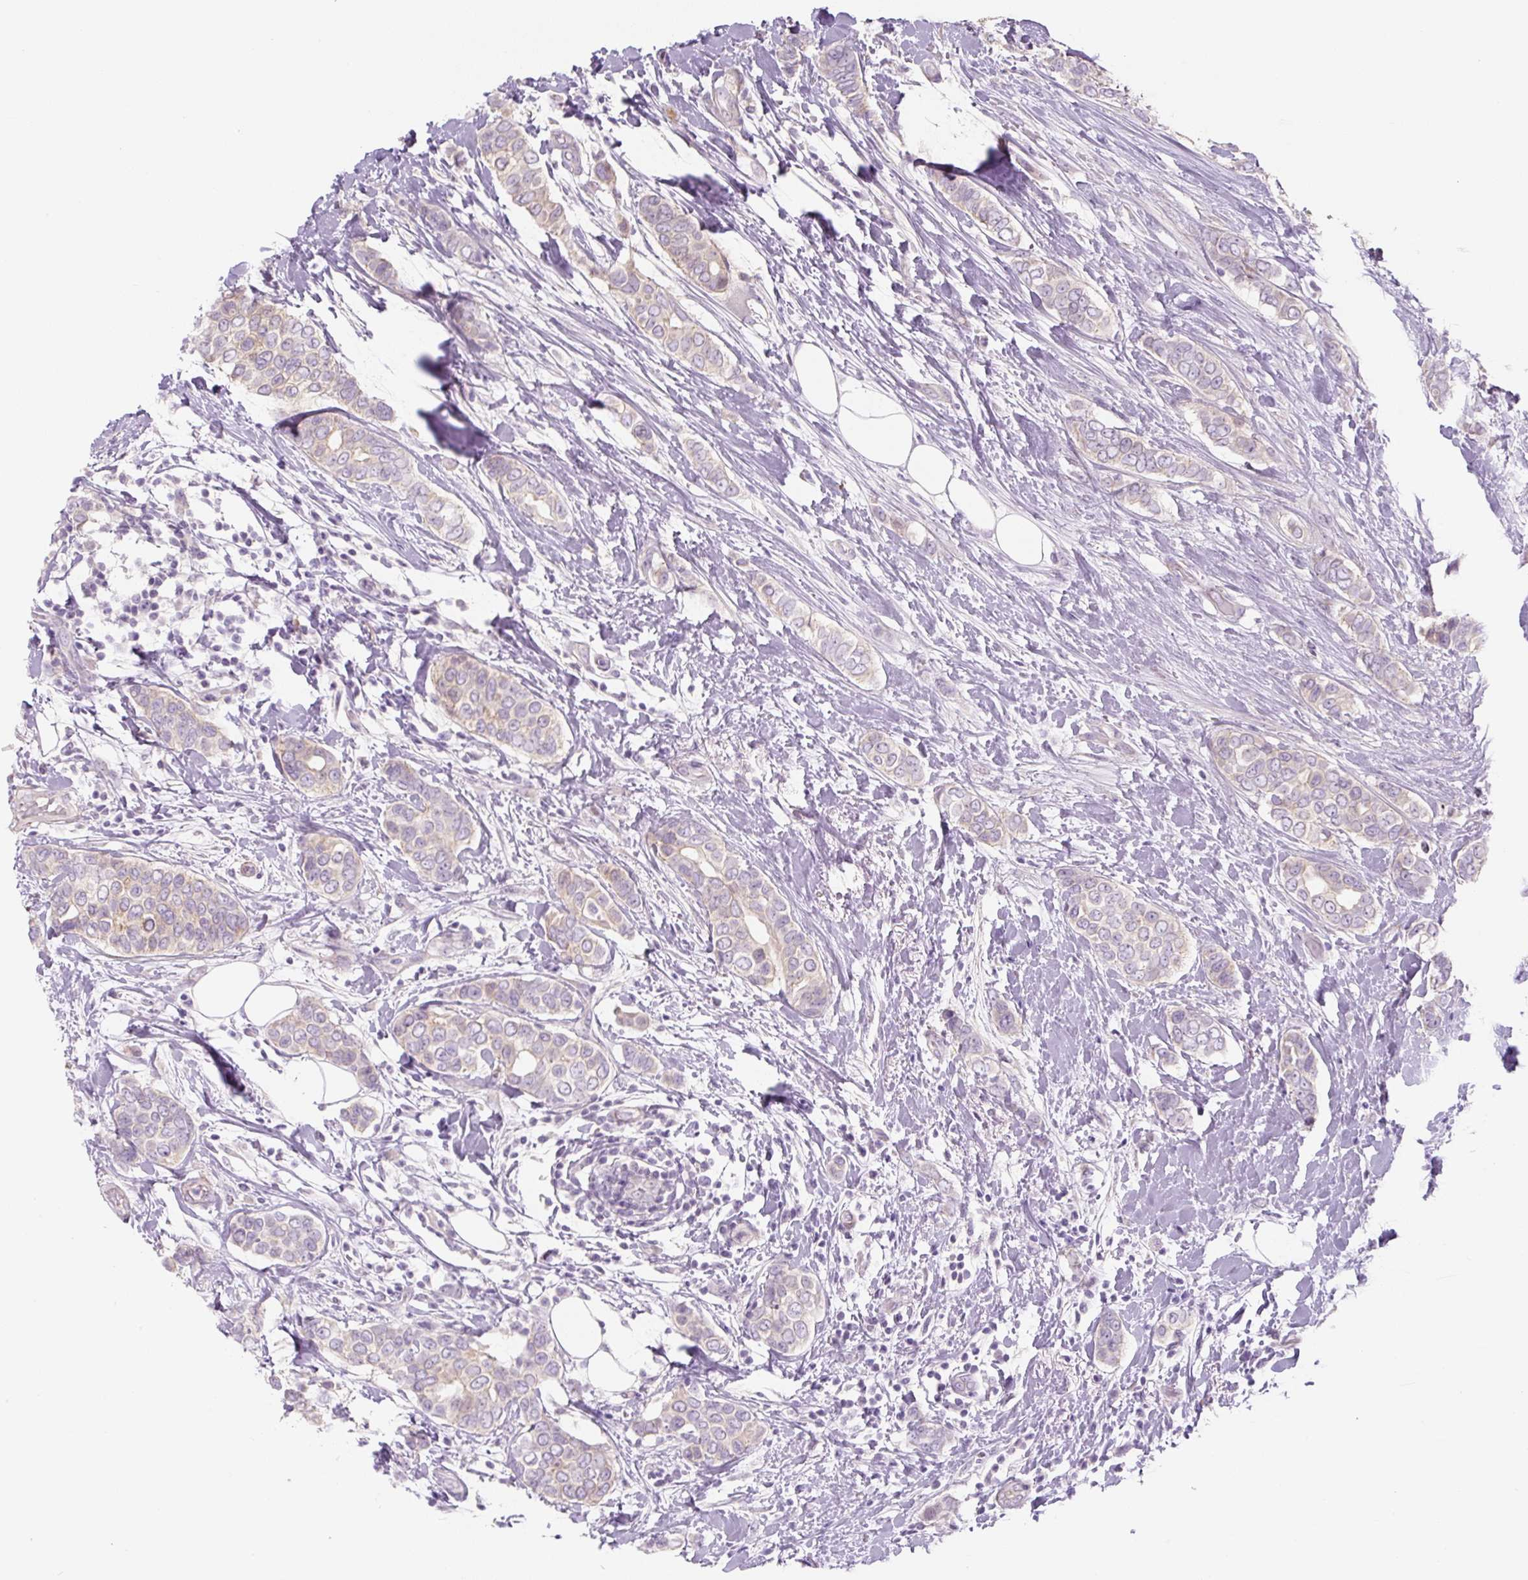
{"staining": {"intensity": "weak", "quantity": "<25%", "location": "cytoplasmic/membranous"}, "tissue": "breast cancer", "cell_type": "Tumor cells", "image_type": "cancer", "snomed": [{"axis": "morphology", "description": "Lobular carcinoma"}, {"axis": "topography", "description": "Breast"}], "caption": "IHC image of human breast cancer stained for a protein (brown), which reveals no positivity in tumor cells.", "gene": "PRM1", "patient": {"sex": "female", "age": 51}}